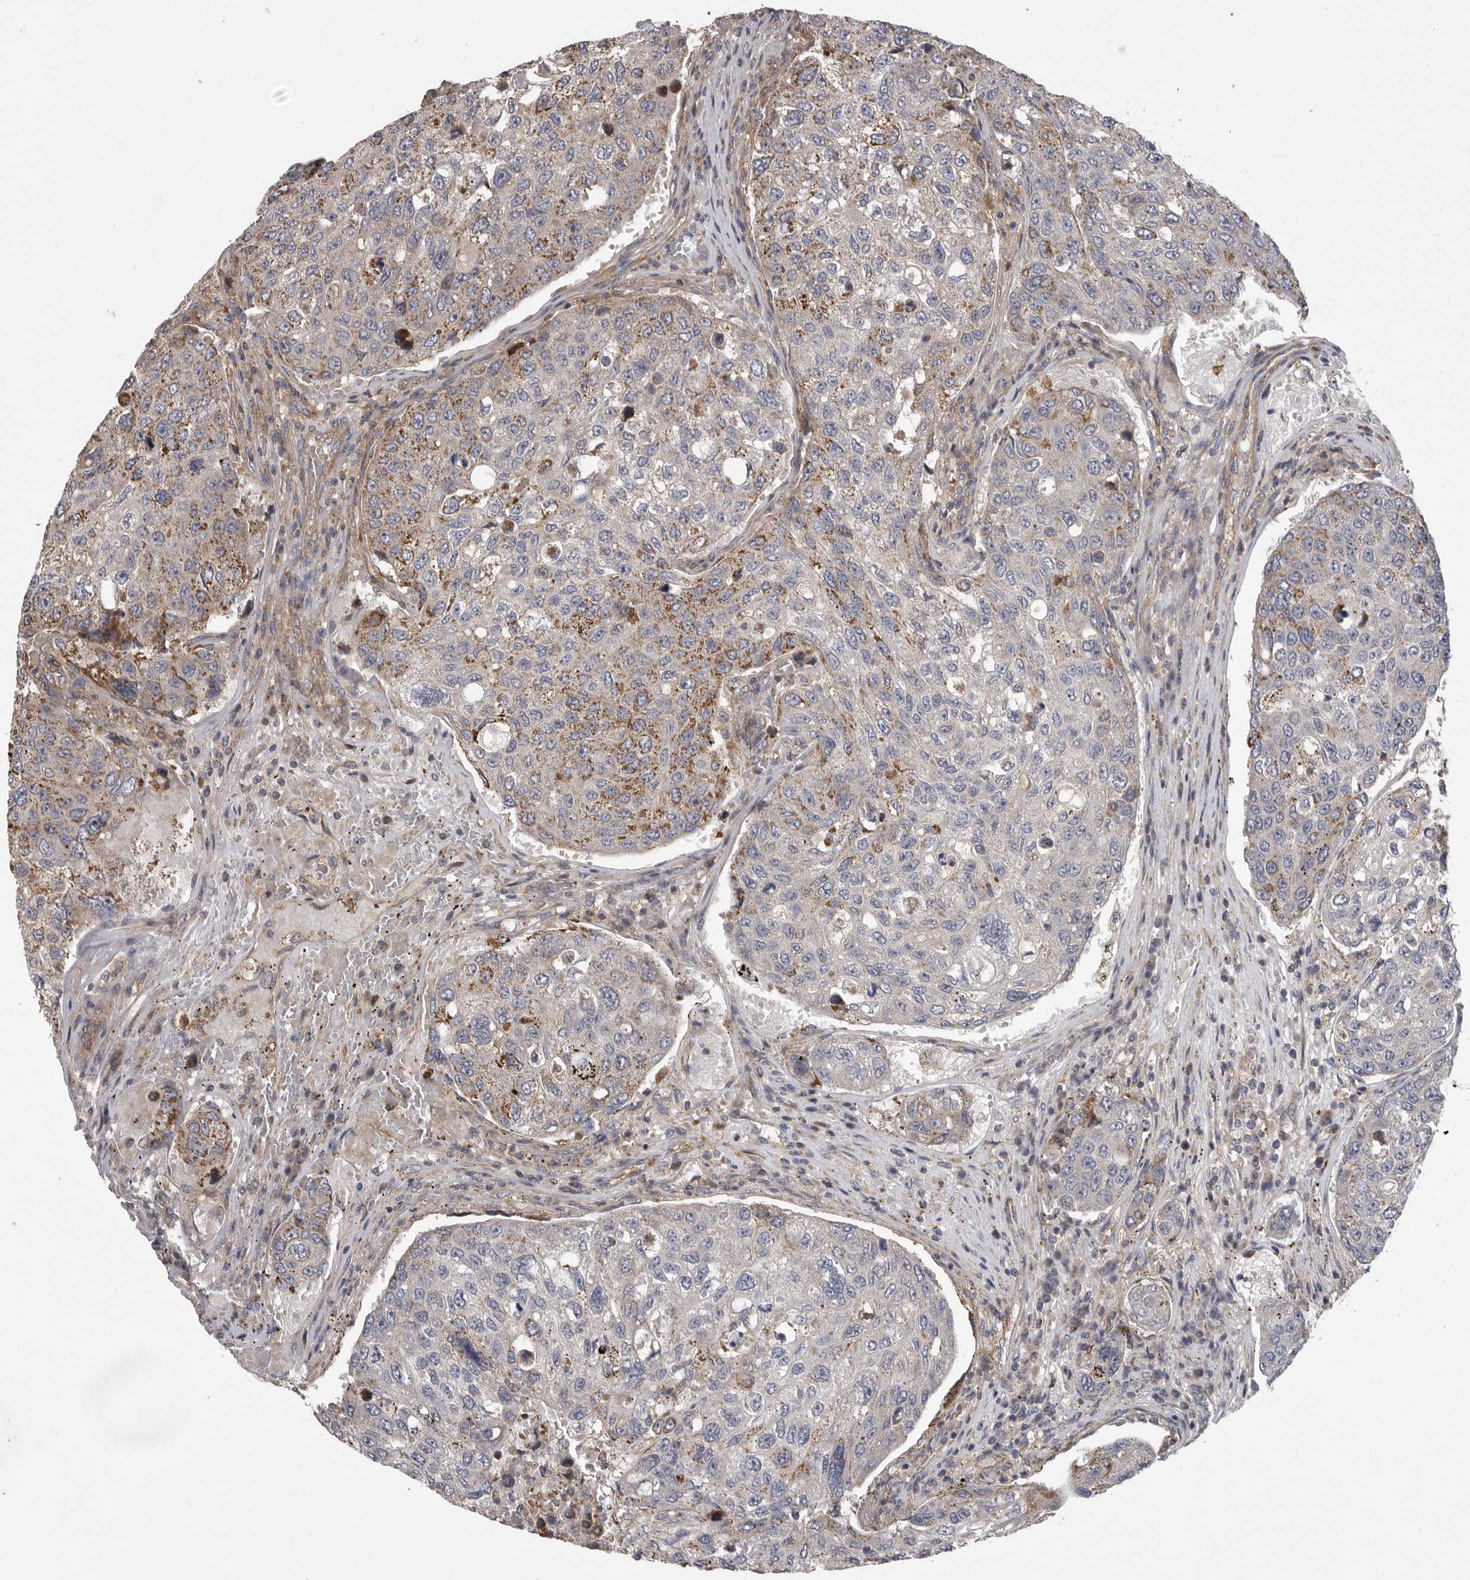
{"staining": {"intensity": "moderate", "quantity": "25%-75%", "location": "cytoplasmic/membranous"}, "tissue": "urothelial cancer", "cell_type": "Tumor cells", "image_type": "cancer", "snomed": [{"axis": "morphology", "description": "Urothelial carcinoma, High grade"}, {"axis": "topography", "description": "Lymph node"}, {"axis": "topography", "description": "Urinary bladder"}], "caption": "Immunohistochemical staining of urothelial cancer exhibits medium levels of moderate cytoplasmic/membranous positivity in approximately 25%-75% of tumor cells. (DAB (3,3'-diaminobenzidine) IHC with brightfield microscopy, high magnification).", "gene": "CRP", "patient": {"sex": "male", "age": 51}}